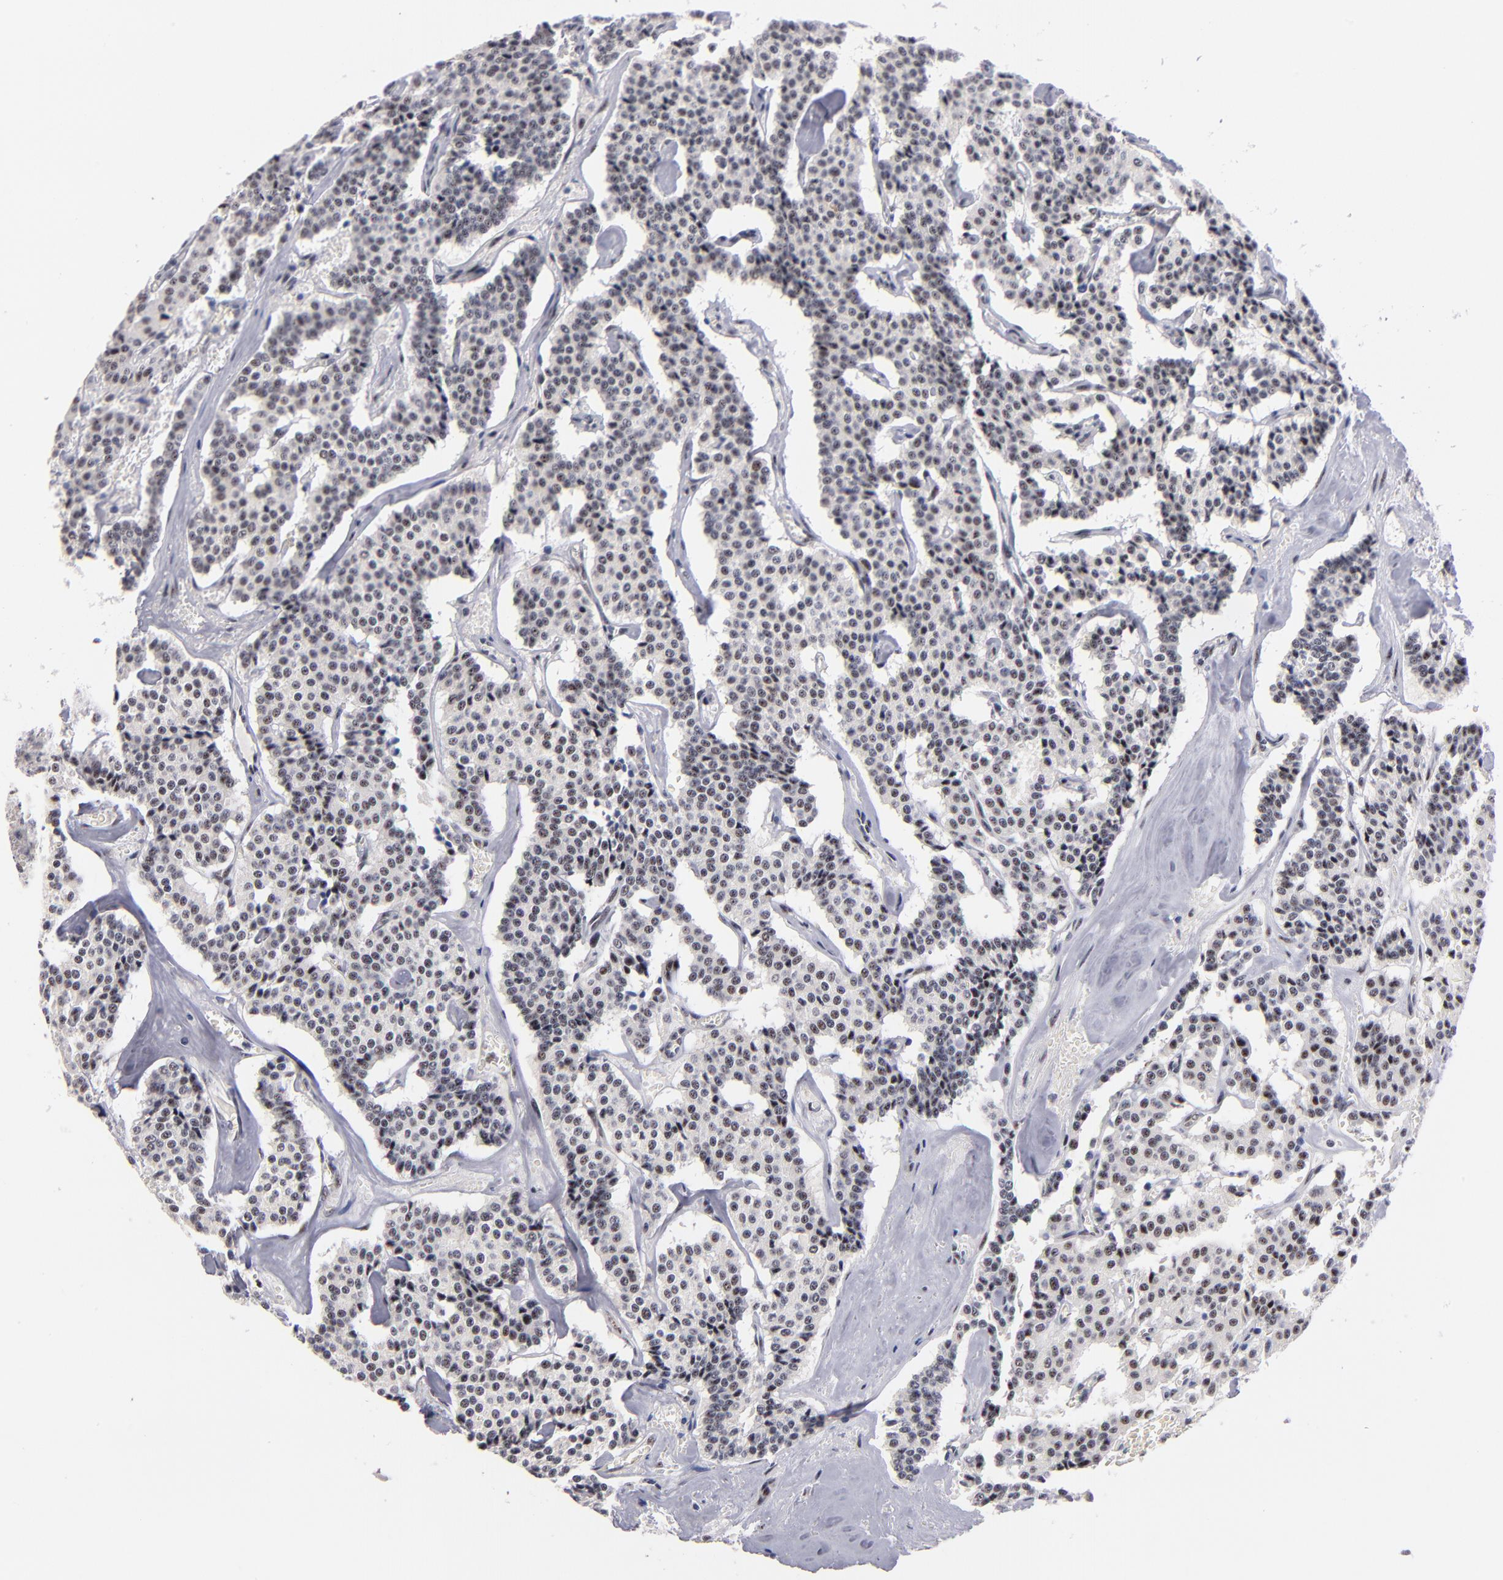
{"staining": {"intensity": "weak", "quantity": "<25%", "location": "nuclear"}, "tissue": "carcinoid", "cell_type": "Tumor cells", "image_type": "cancer", "snomed": [{"axis": "morphology", "description": "Carcinoid, malignant, NOS"}, {"axis": "topography", "description": "Bronchus"}], "caption": "A high-resolution photomicrograph shows immunohistochemistry staining of carcinoid, which reveals no significant staining in tumor cells.", "gene": "RAF1", "patient": {"sex": "male", "age": 55}}